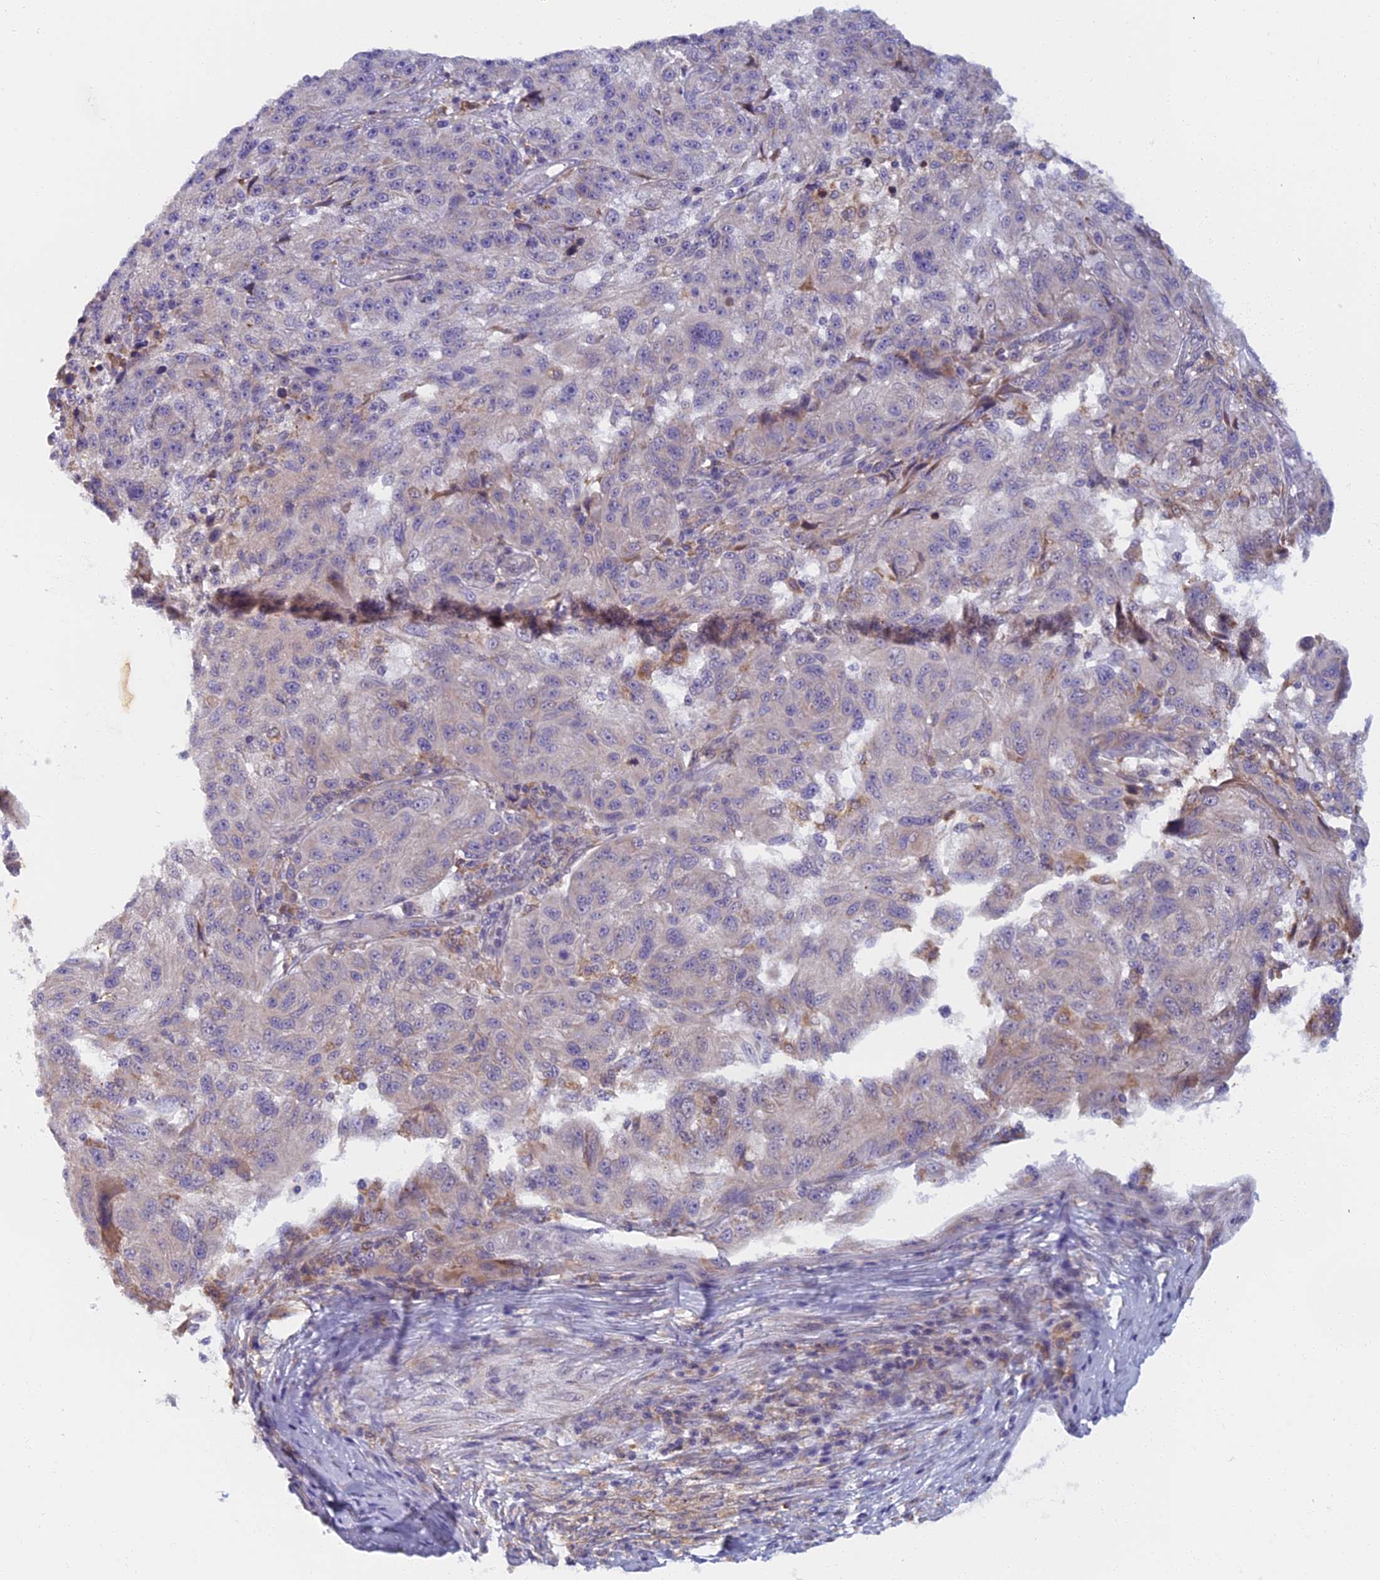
{"staining": {"intensity": "negative", "quantity": "none", "location": "none"}, "tissue": "melanoma", "cell_type": "Tumor cells", "image_type": "cancer", "snomed": [{"axis": "morphology", "description": "Malignant melanoma, NOS"}, {"axis": "topography", "description": "Skin"}], "caption": "There is no significant staining in tumor cells of malignant melanoma. The staining was performed using DAB to visualize the protein expression in brown, while the nuclei were stained in blue with hematoxylin (Magnification: 20x).", "gene": "DDX51", "patient": {"sex": "male", "age": 53}}